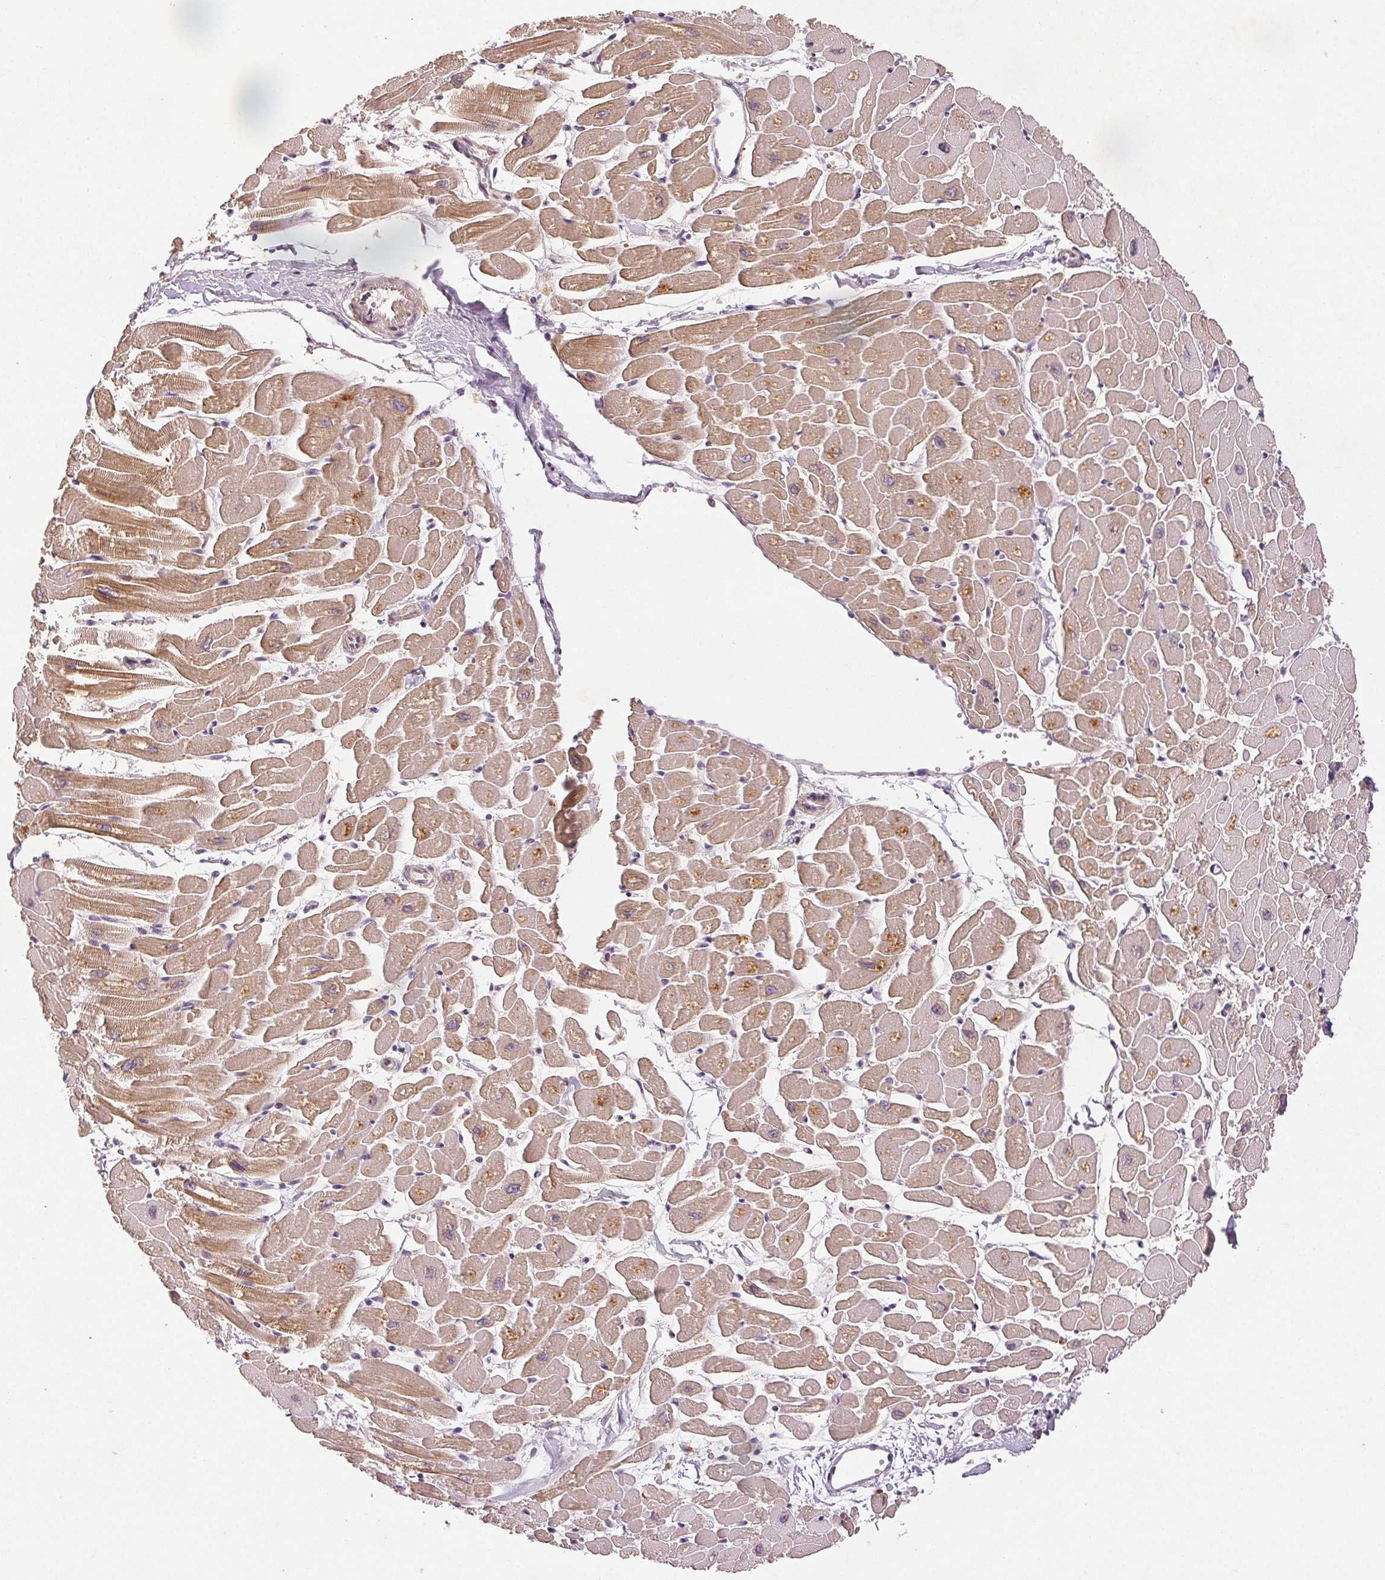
{"staining": {"intensity": "moderate", "quantity": ">75%", "location": "cytoplasmic/membranous"}, "tissue": "heart muscle", "cell_type": "Cardiomyocytes", "image_type": "normal", "snomed": [{"axis": "morphology", "description": "Normal tissue, NOS"}, {"axis": "topography", "description": "Heart"}], "caption": "Moderate cytoplasmic/membranous protein positivity is seen in about >75% of cardiomyocytes in heart muscle. The staining is performed using DAB brown chromogen to label protein expression. The nuclei are counter-stained blue using hematoxylin.", "gene": "YIF1B", "patient": {"sex": "male", "age": 57}}